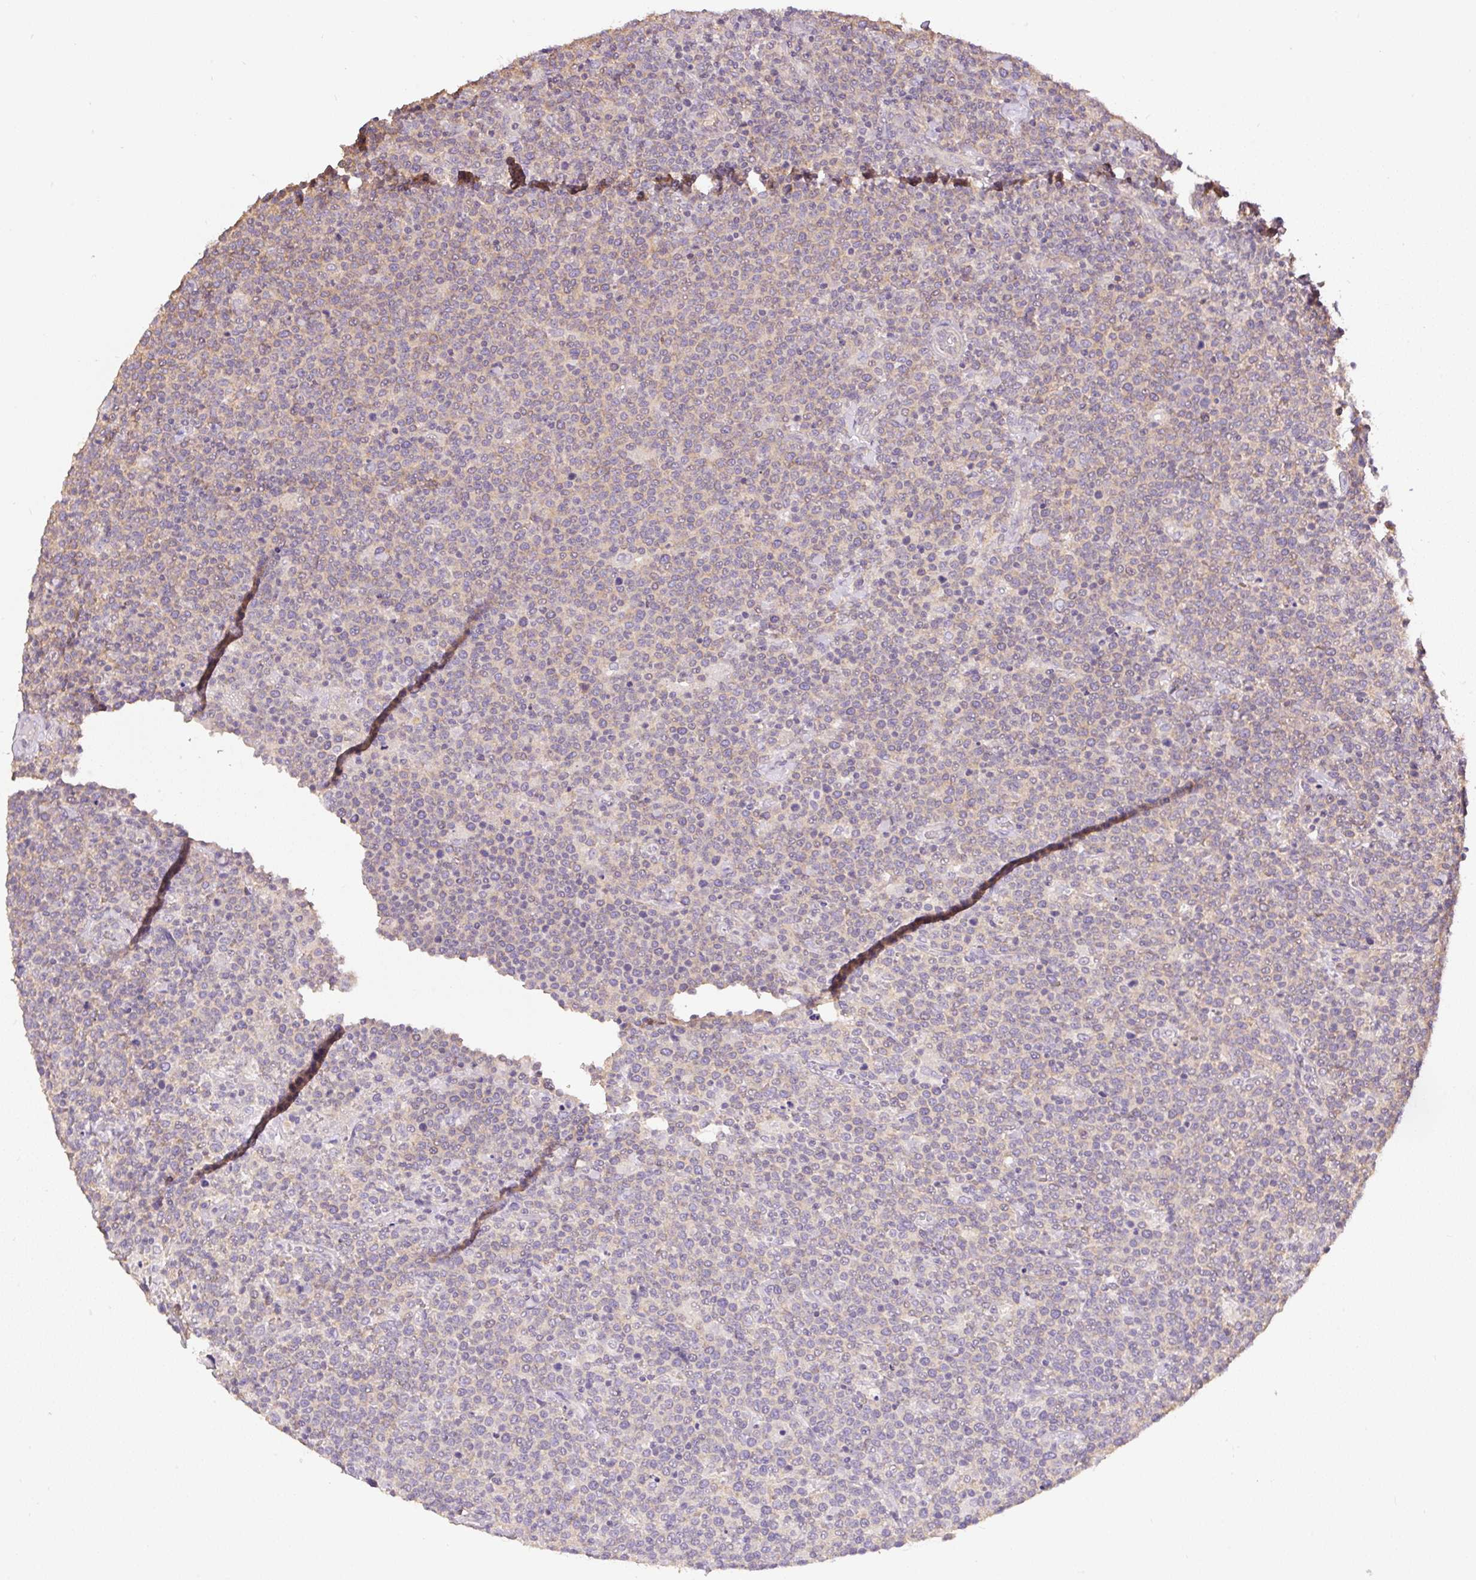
{"staining": {"intensity": "negative", "quantity": "none", "location": "none"}, "tissue": "lymphoma", "cell_type": "Tumor cells", "image_type": "cancer", "snomed": [{"axis": "morphology", "description": "Malignant lymphoma, non-Hodgkin's type, High grade"}, {"axis": "topography", "description": "Lymph node"}], "caption": "Tumor cells show no significant staining in malignant lymphoma, non-Hodgkin's type (high-grade). The staining is performed using DAB brown chromogen with nuclei counter-stained in using hematoxylin.", "gene": "COX8A", "patient": {"sex": "male", "age": 61}}